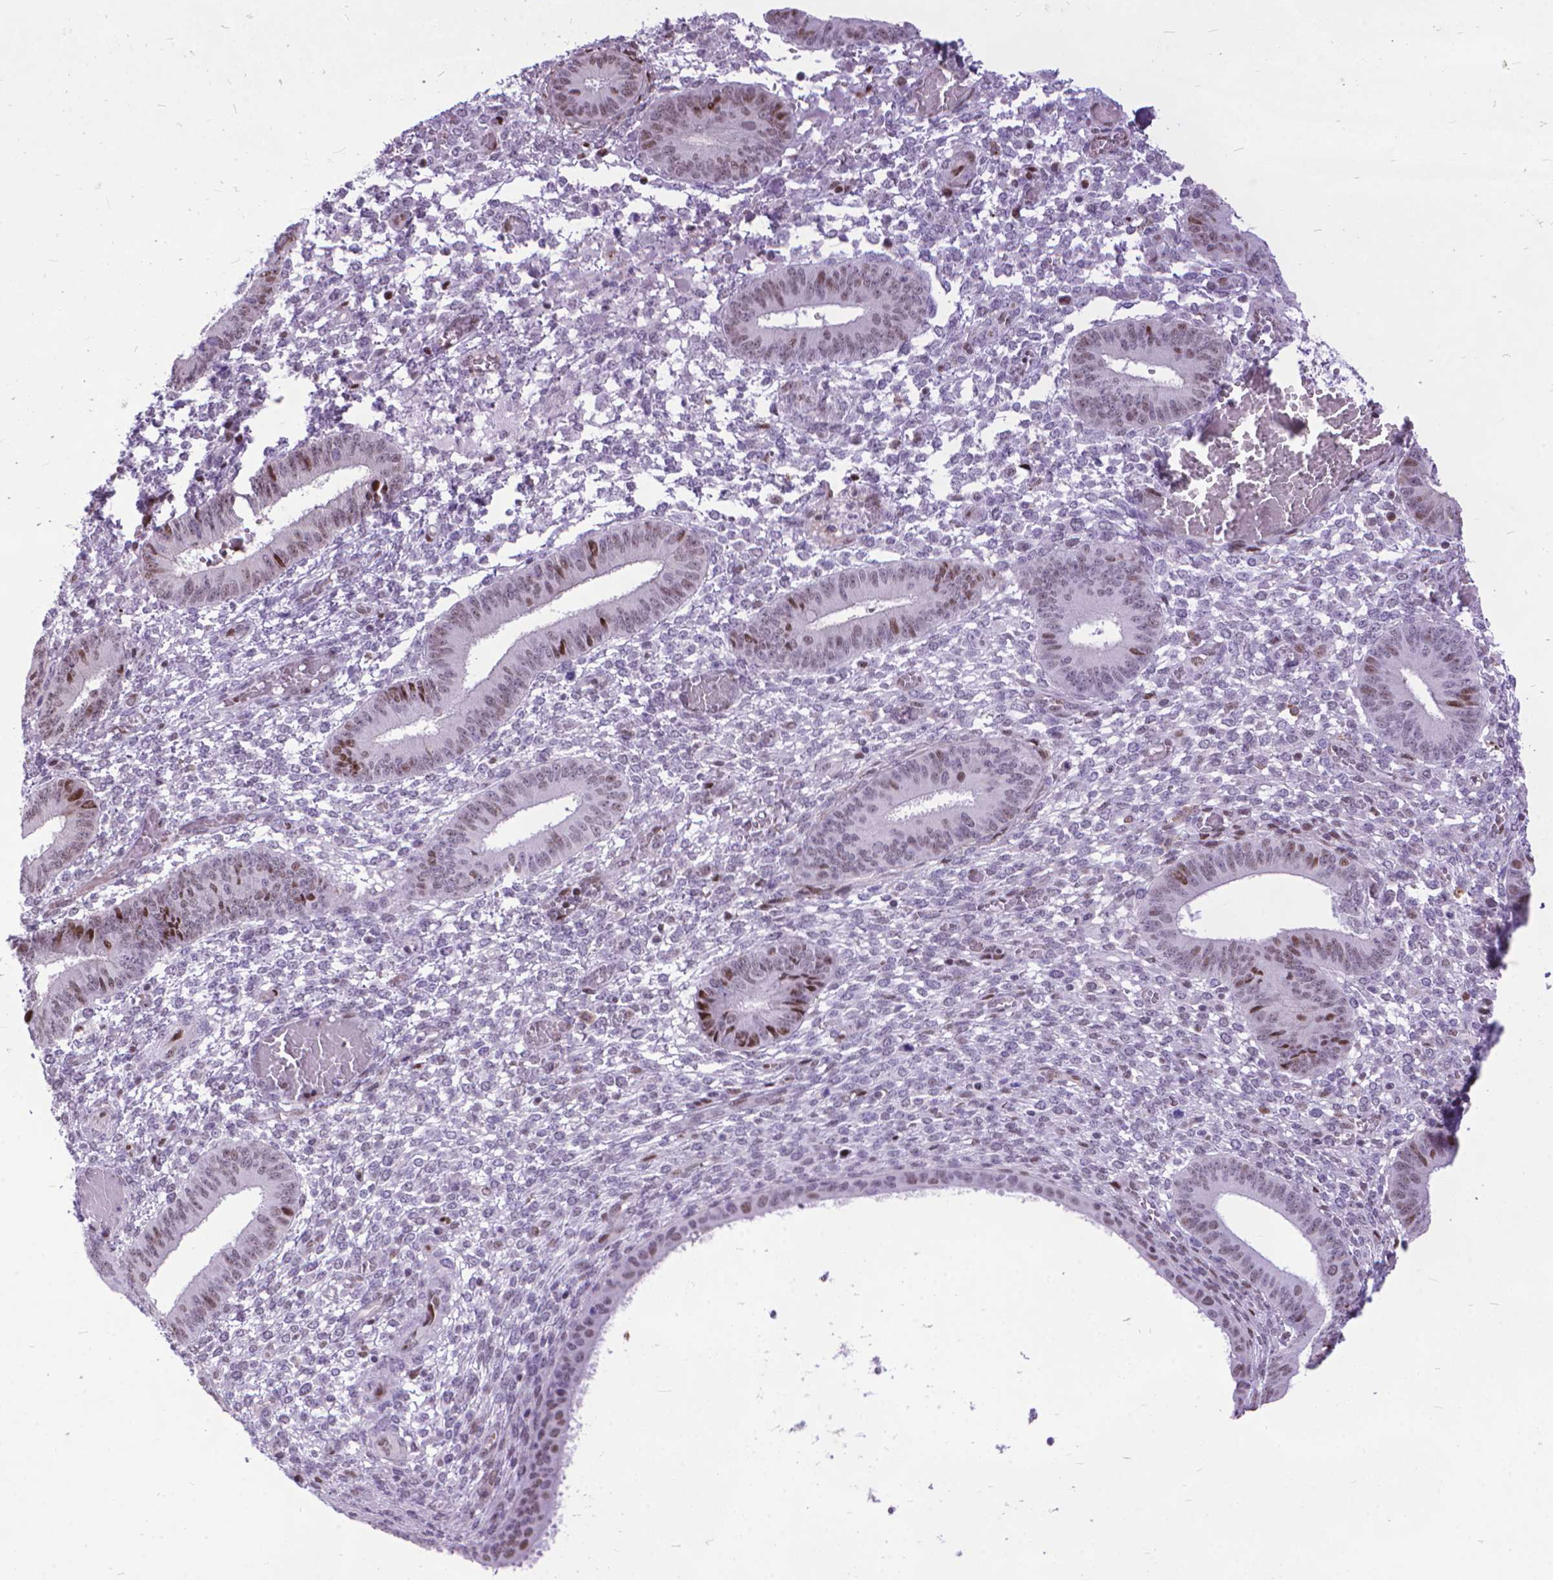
{"staining": {"intensity": "moderate", "quantity": "<25%", "location": "nuclear"}, "tissue": "endometrium", "cell_type": "Cells in endometrial stroma", "image_type": "normal", "snomed": [{"axis": "morphology", "description": "Normal tissue, NOS"}, {"axis": "topography", "description": "Endometrium"}], "caption": "The micrograph displays staining of unremarkable endometrium, revealing moderate nuclear protein staining (brown color) within cells in endometrial stroma.", "gene": "POLE4", "patient": {"sex": "female", "age": 42}}